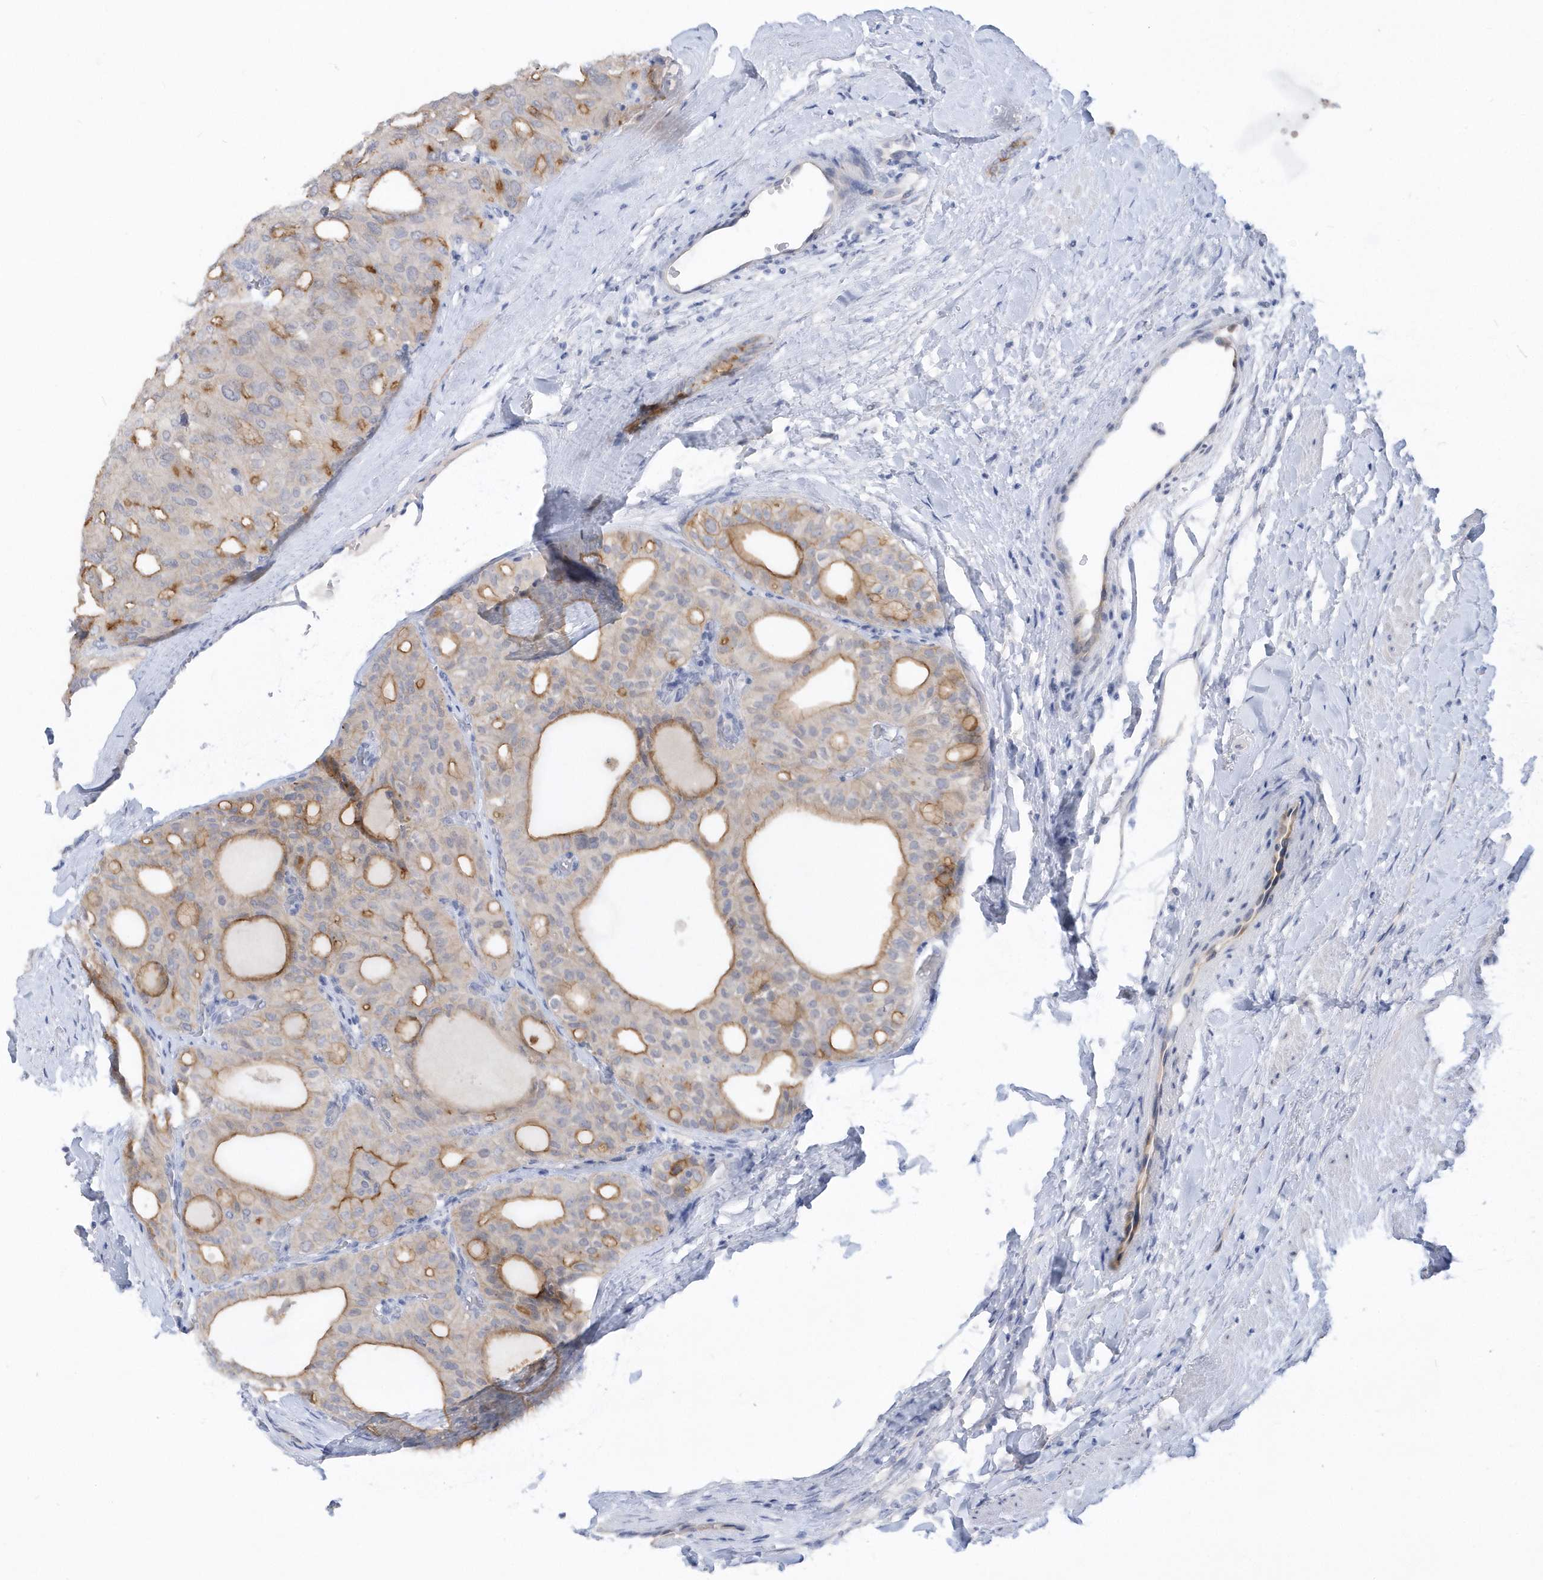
{"staining": {"intensity": "moderate", "quantity": "<25%", "location": "cytoplasmic/membranous"}, "tissue": "thyroid cancer", "cell_type": "Tumor cells", "image_type": "cancer", "snomed": [{"axis": "morphology", "description": "Follicular adenoma carcinoma, NOS"}, {"axis": "topography", "description": "Thyroid gland"}], "caption": "A brown stain highlights moderate cytoplasmic/membranous staining of a protein in human follicular adenoma carcinoma (thyroid) tumor cells.", "gene": "RPE", "patient": {"sex": "male", "age": 75}}